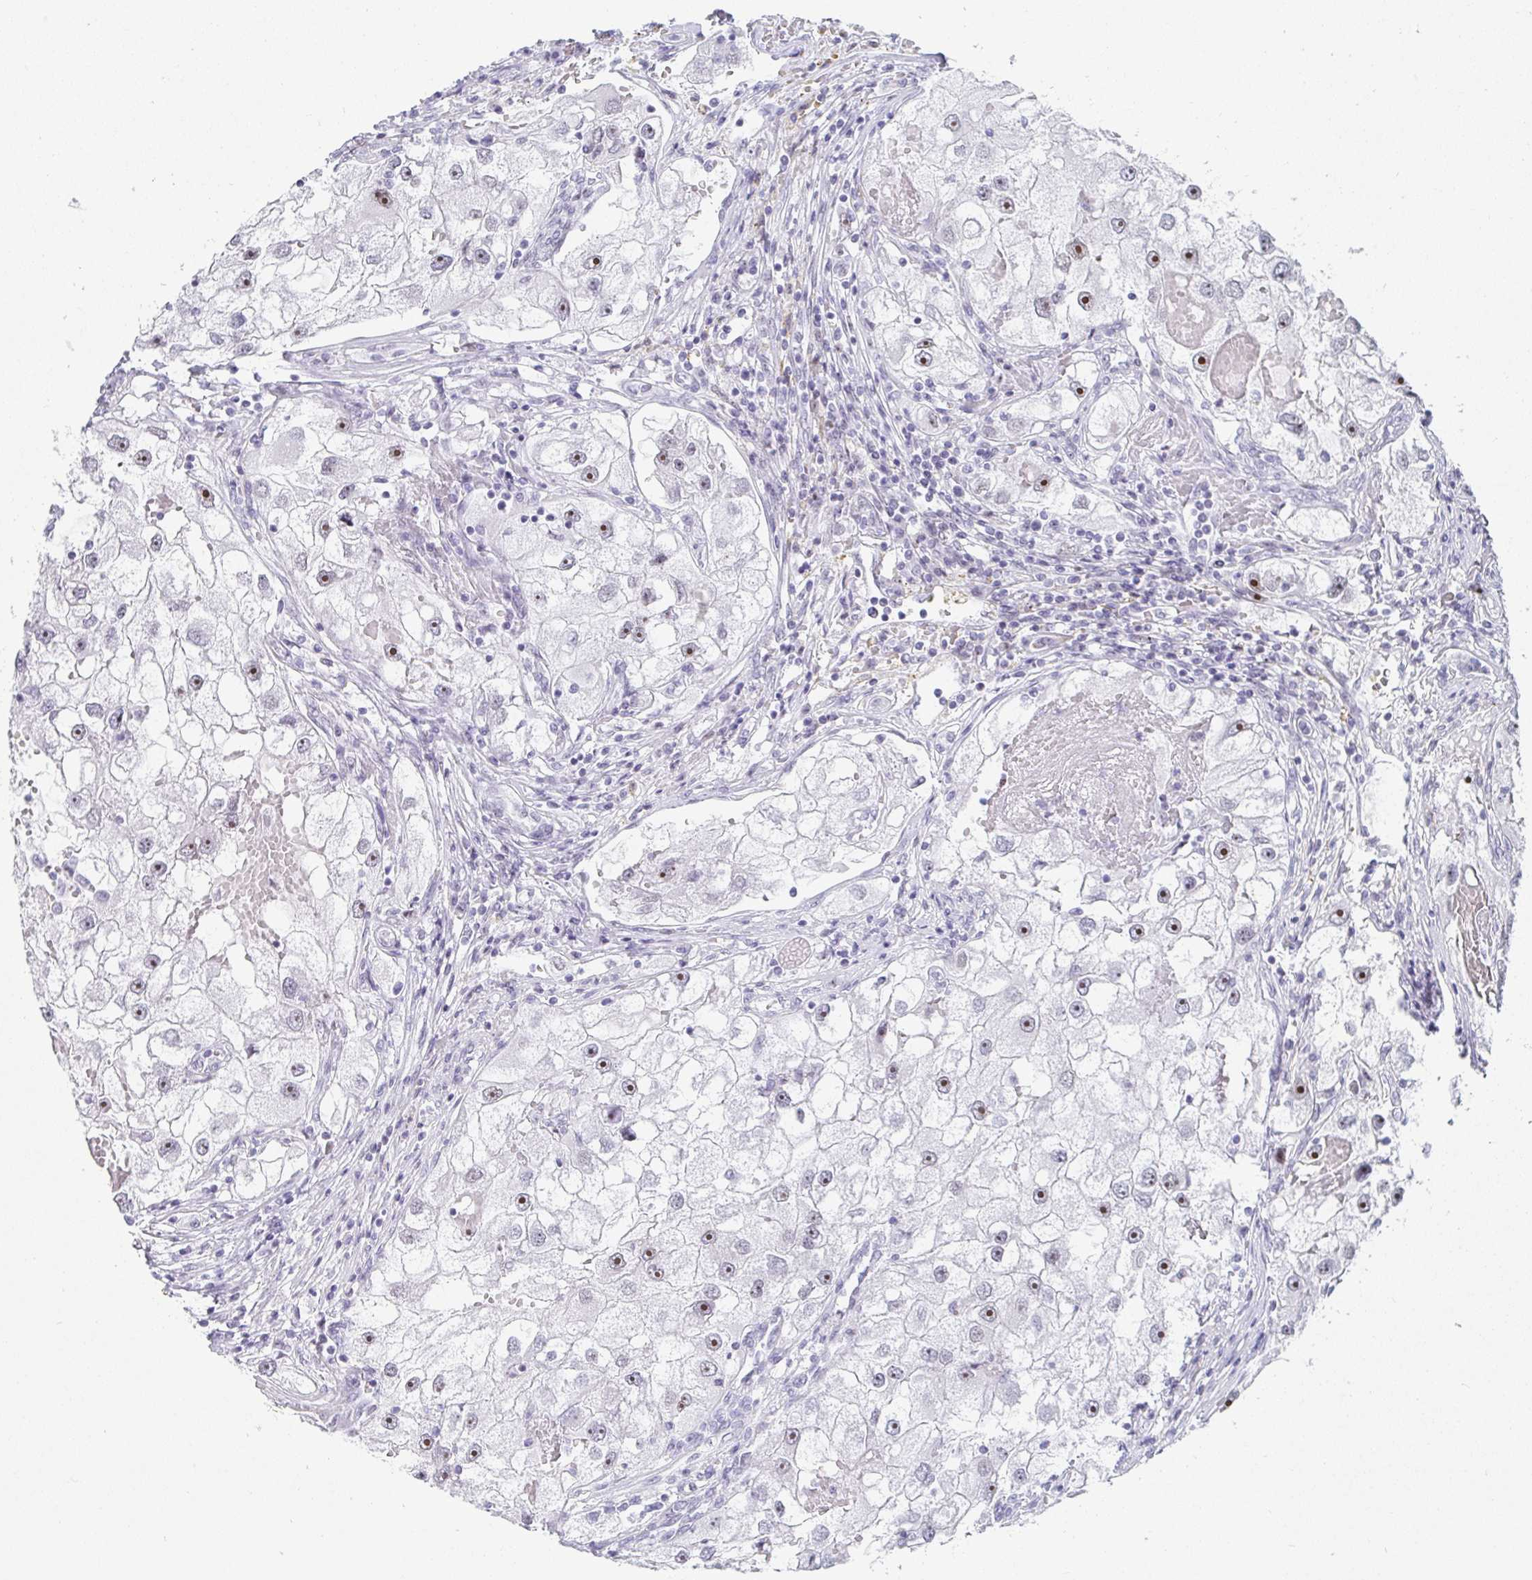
{"staining": {"intensity": "moderate", "quantity": "25%-75%", "location": "nuclear"}, "tissue": "renal cancer", "cell_type": "Tumor cells", "image_type": "cancer", "snomed": [{"axis": "morphology", "description": "Adenocarcinoma, NOS"}, {"axis": "topography", "description": "Kidney"}], "caption": "Renal cancer was stained to show a protein in brown. There is medium levels of moderate nuclear staining in approximately 25%-75% of tumor cells. Using DAB (brown) and hematoxylin (blue) stains, captured at high magnification using brightfield microscopy.", "gene": "NOP10", "patient": {"sex": "male", "age": 63}}